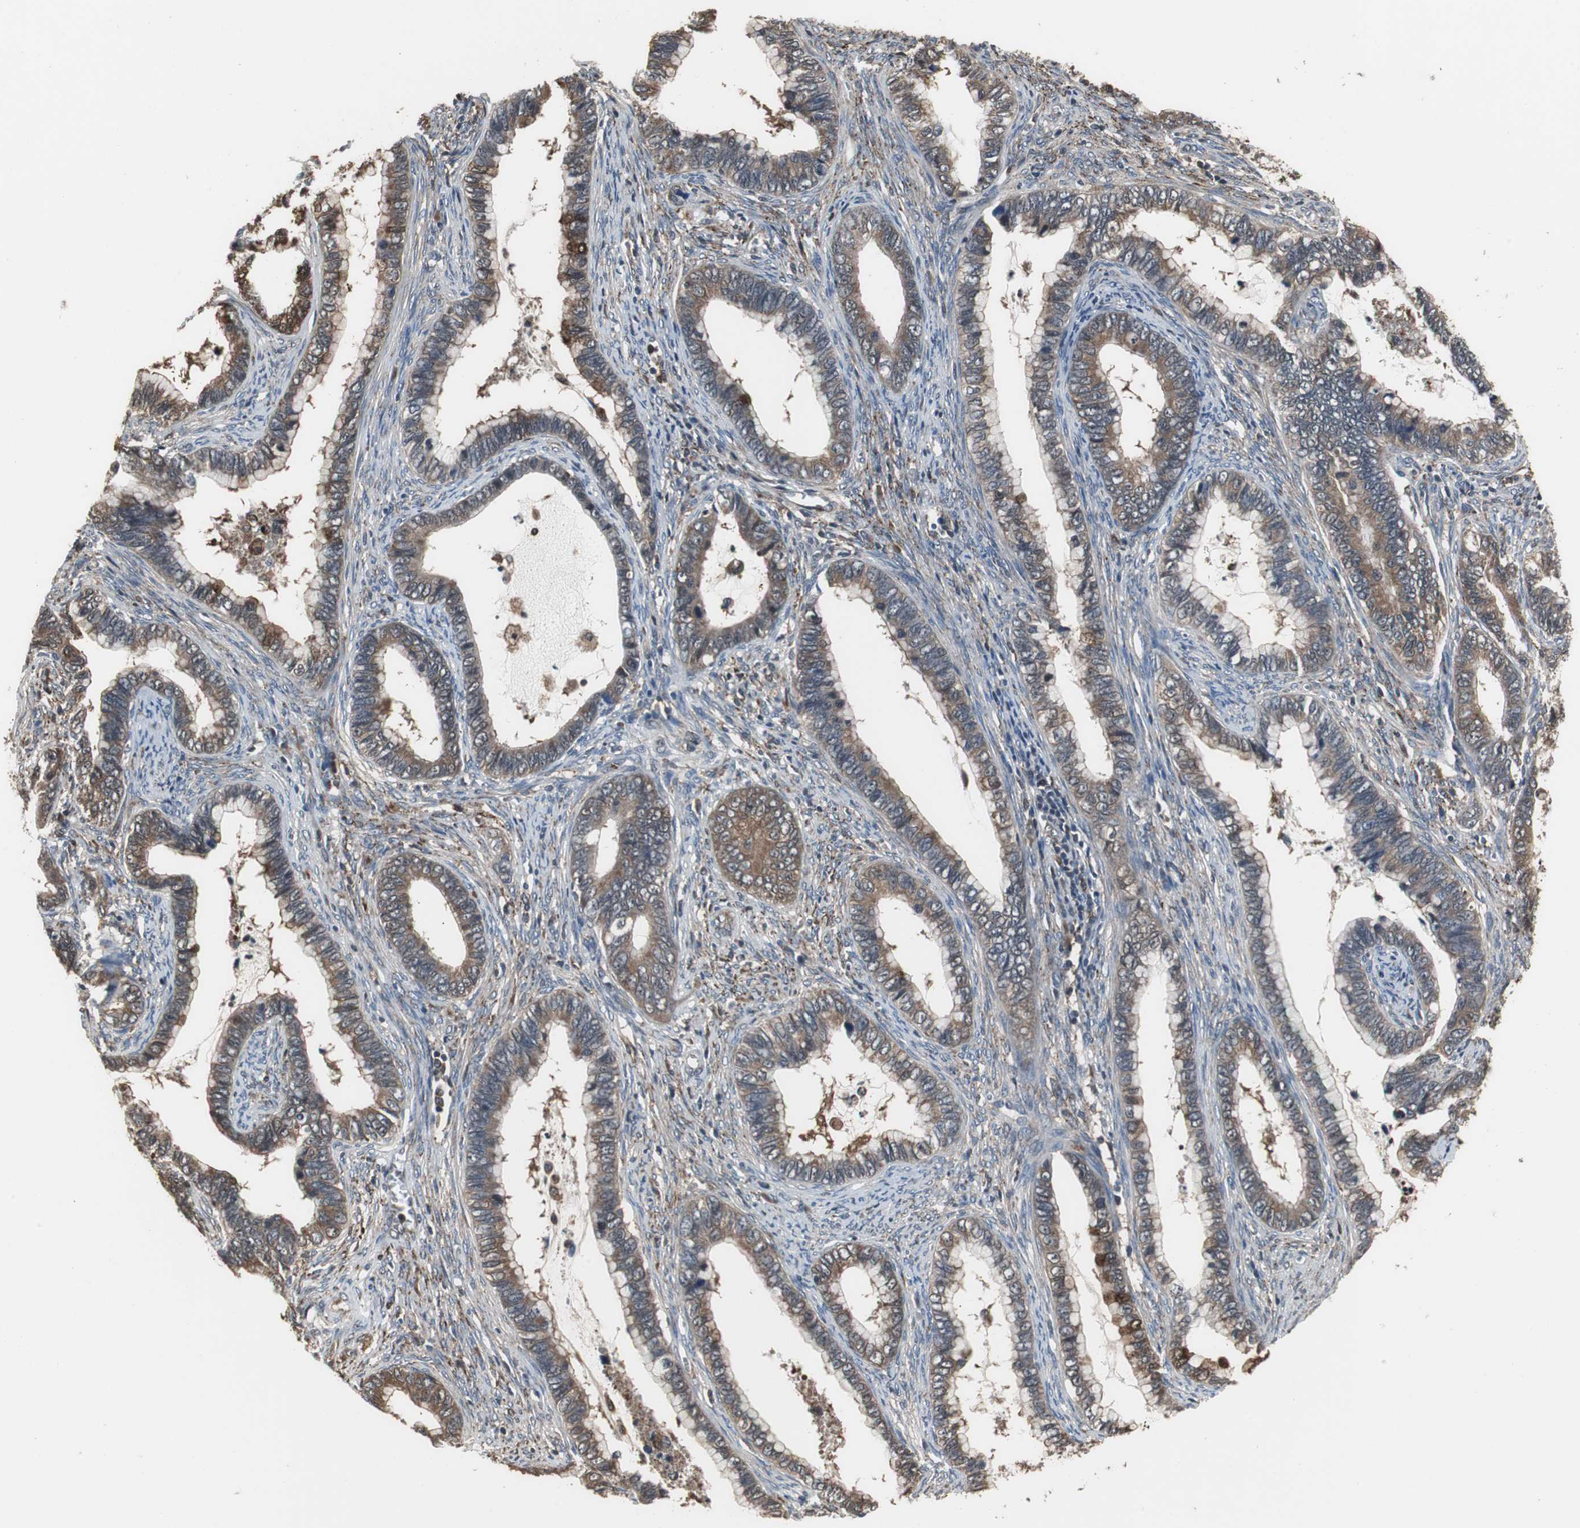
{"staining": {"intensity": "strong", "quantity": ">75%", "location": "cytoplasmic/membranous"}, "tissue": "cervical cancer", "cell_type": "Tumor cells", "image_type": "cancer", "snomed": [{"axis": "morphology", "description": "Adenocarcinoma, NOS"}, {"axis": "topography", "description": "Cervix"}], "caption": "Human adenocarcinoma (cervical) stained with a brown dye shows strong cytoplasmic/membranous positive positivity in about >75% of tumor cells.", "gene": "ZSCAN22", "patient": {"sex": "female", "age": 44}}